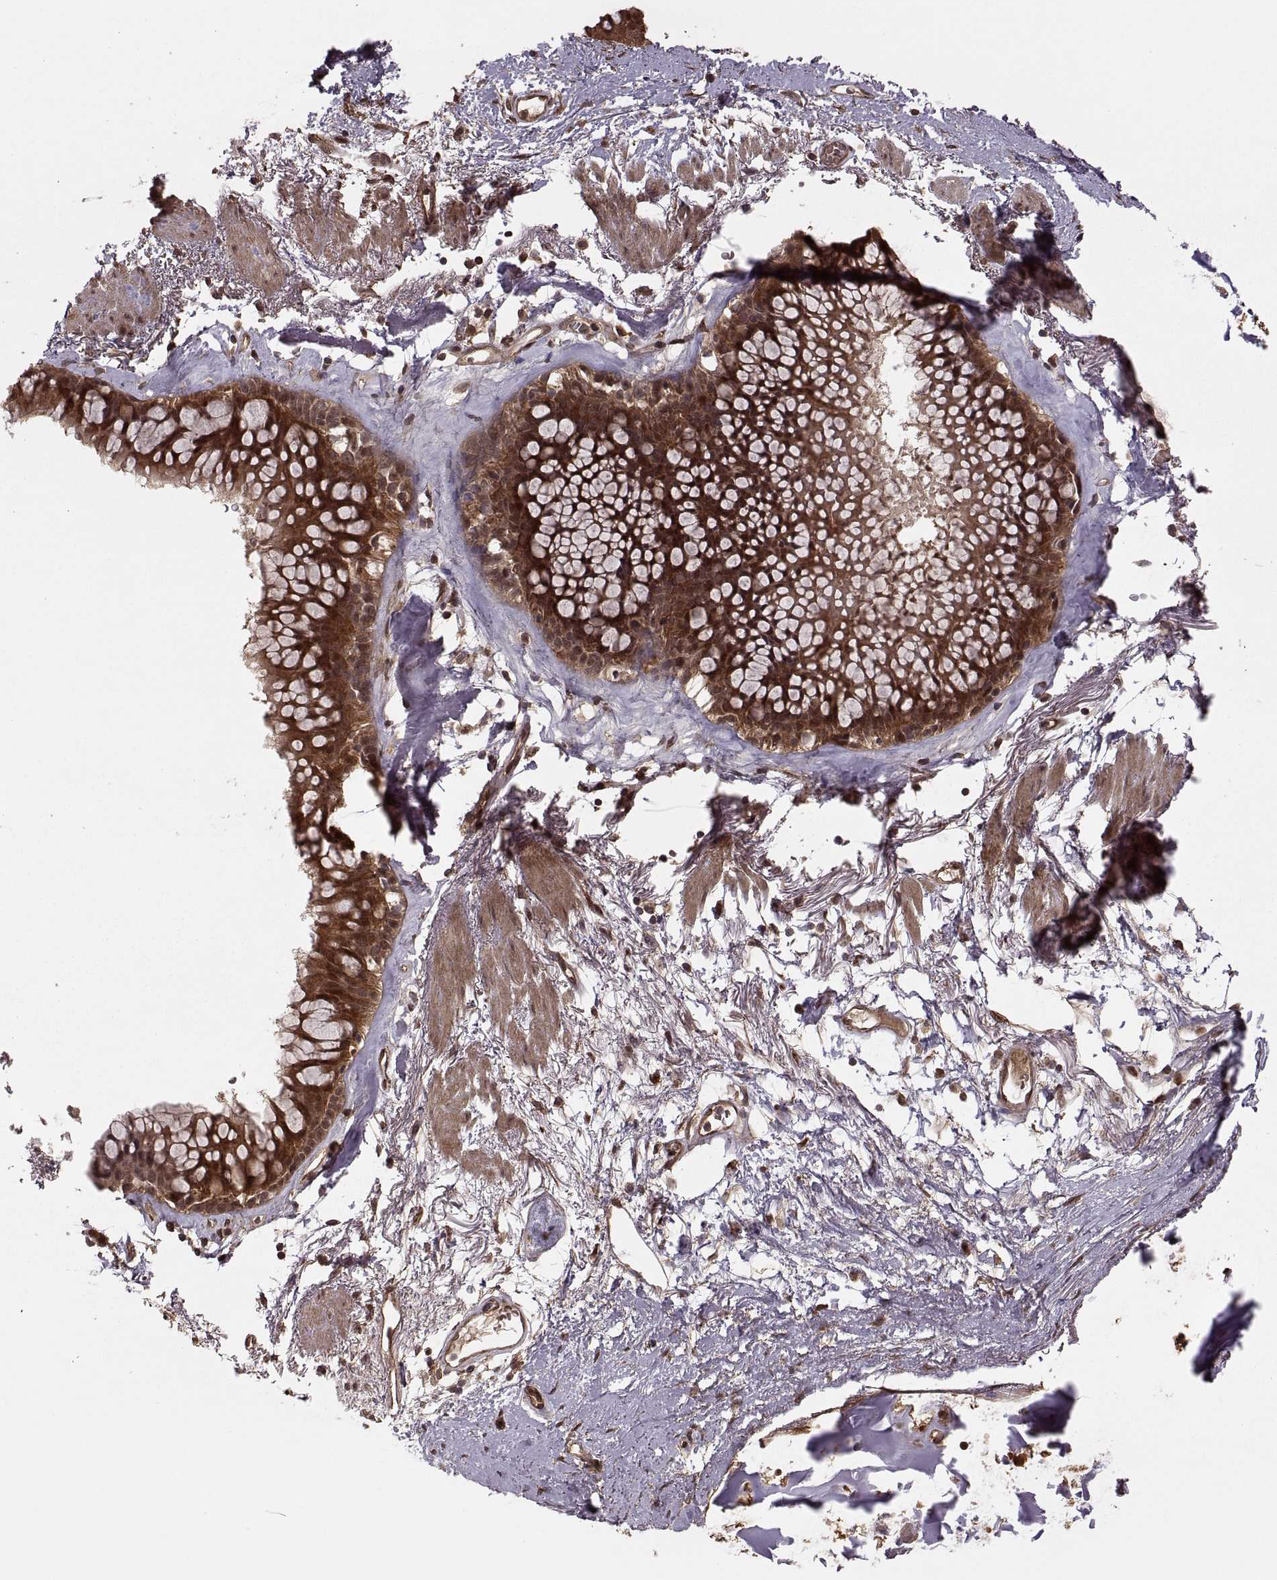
{"staining": {"intensity": "strong", "quantity": ">75%", "location": "cytoplasmic/membranous,nuclear"}, "tissue": "bronchus", "cell_type": "Respiratory epithelial cells", "image_type": "normal", "snomed": [{"axis": "morphology", "description": "Normal tissue, NOS"}, {"axis": "morphology", "description": "Squamous cell carcinoma, NOS"}, {"axis": "topography", "description": "Cartilage tissue"}, {"axis": "topography", "description": "Bronchus"}], "caption": "A brown stain shows strong cytoplasmic/membranous,nuclear positivity of a protein in respiratory epithelial cells of benign human bronchus.", "gene": "DEDD", "patient": {"sex": "male", "age": 72}}